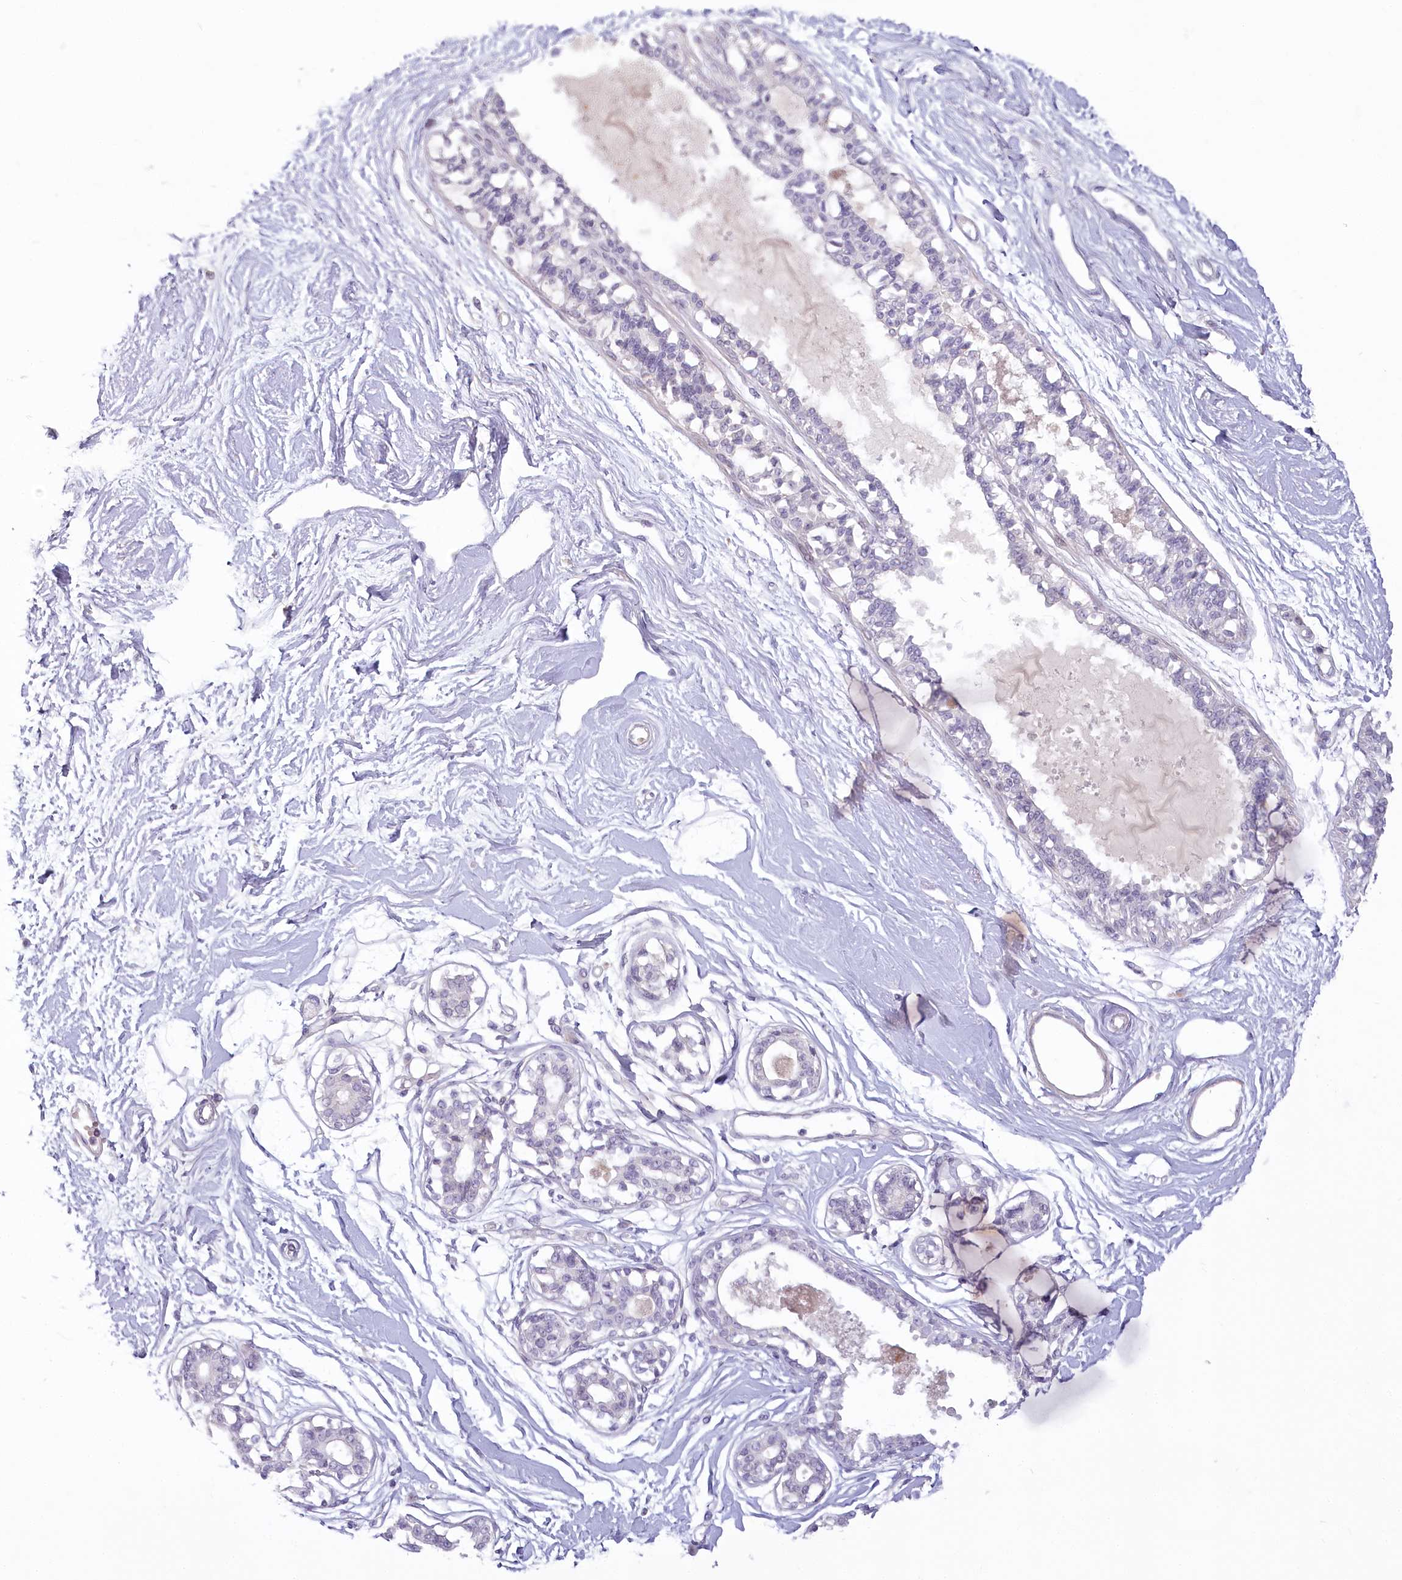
{"staining": {"intensity": "negative", "quantity": "none", "location": "none"}, "tissue": "breast", "cell_type": "Adipocytes", "image_type": "normal", "snomed": [{"axis": "morphology", "description": "Normal tissue, NOS"}, {"axis": "topography", "description": "Breast"}], "caption": "High magnification brightfield microscopy of benign breast stained with DAB (3,3'-diaminobenzidine) (brown) and counterstained with hematoxylin (blue): adipocytes show no significant expression. (Stains: DAB (3,3'-diaminobenzidine) immunohistochemistry with hematoxylin counter stain, Microscopy: brightfield microscopy at high magnification).", "gene": "USP11", "patient": {"sex": "female", "age": 45}}